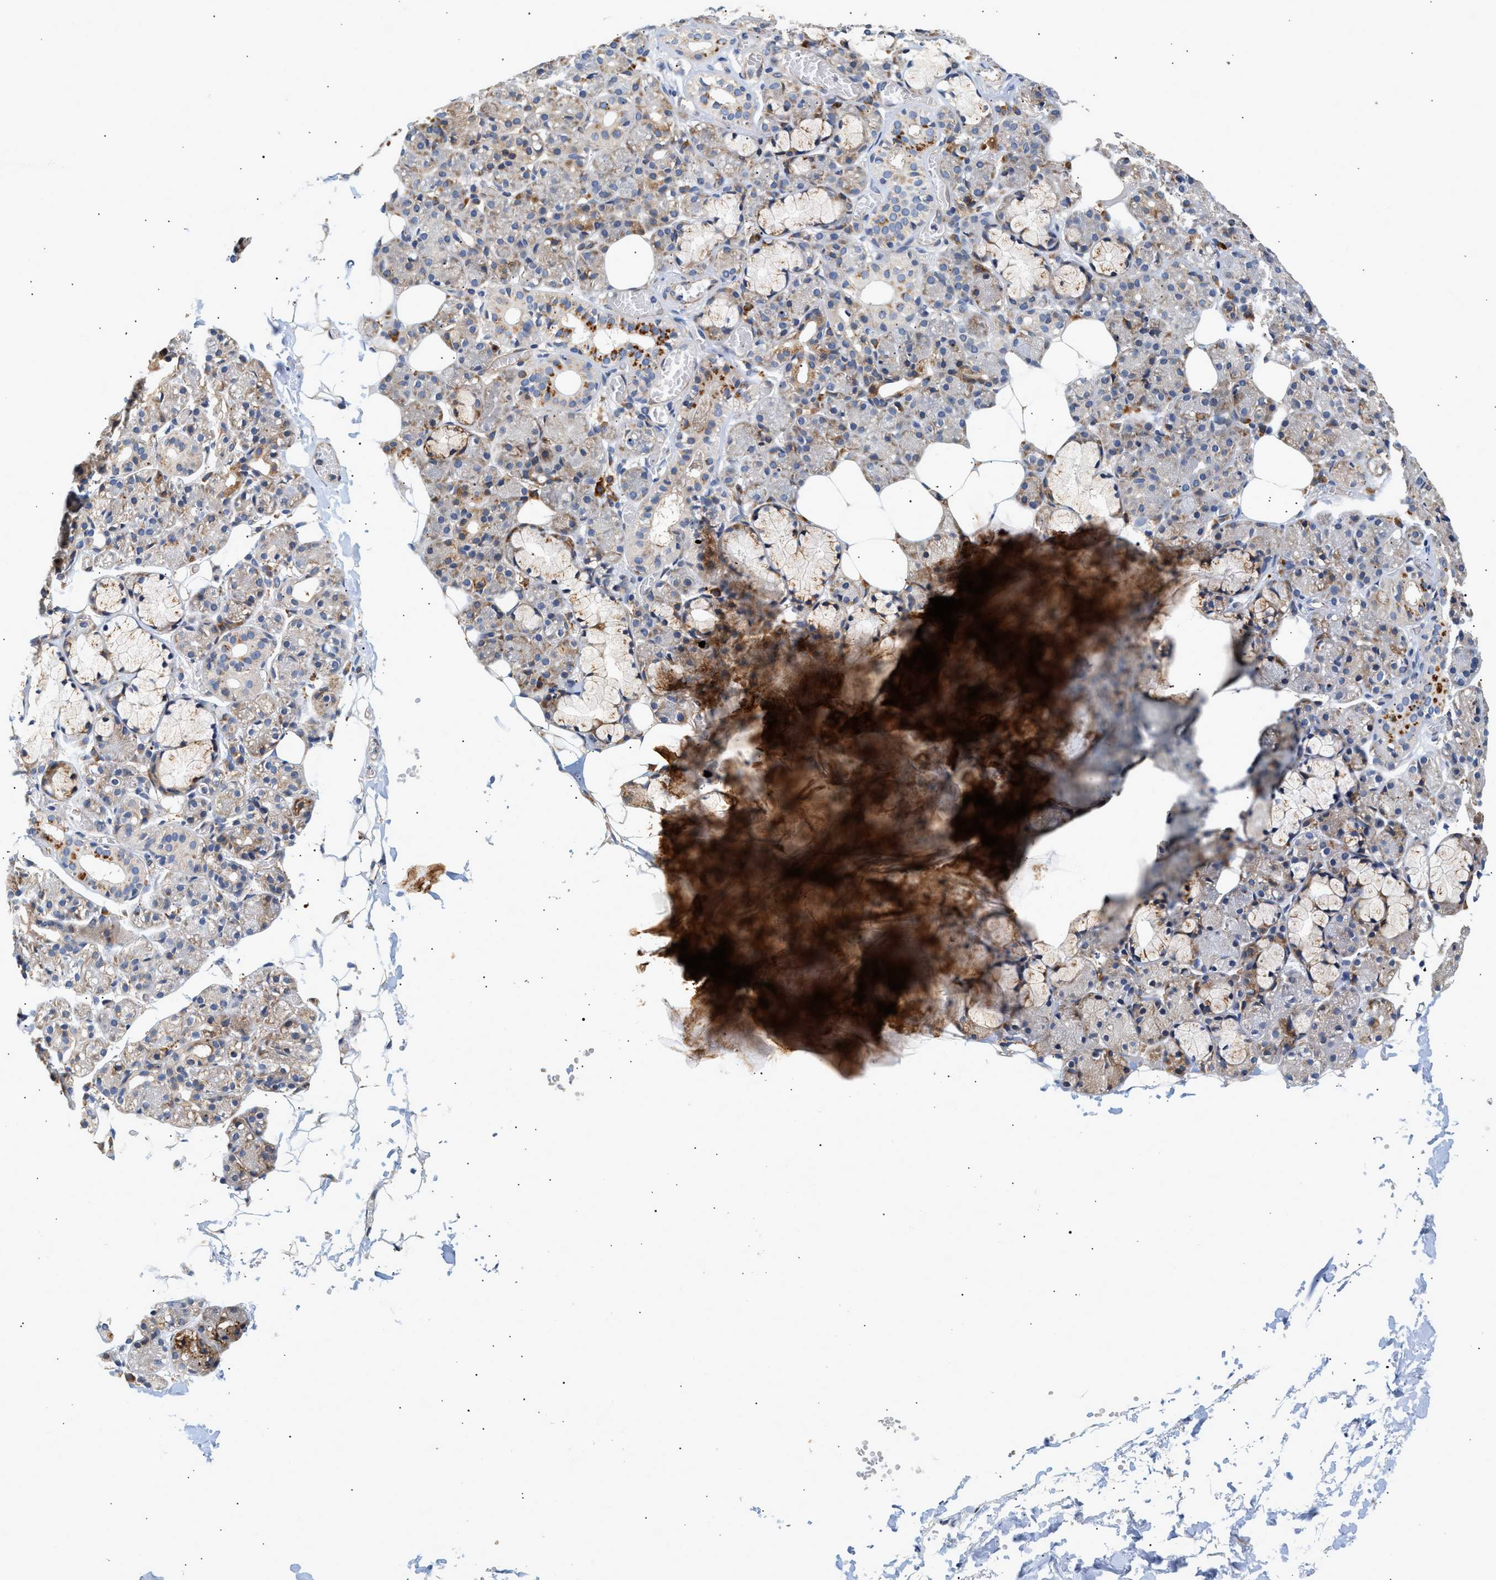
{"staining": {"intensity": "moderate", "quantity": "<25%", "location": "cytoplasmic/membranous"}, "tissue": "salivary gland", "cell_type": "Glandular cells", "image_type": "normal", "snomed": [{"axis": "morphology", "description": "Normal tissue, NOS"}, {"axis": "topography", "description": "Salivary gland"}], "caption": "Protein analysis of unremarkable salivary gland demonstrates moderate cytoplasmic/membranous positivity in about <25% of glandular cells.", "gene": "IFT74", "patient": {"sex": "male", "age": 63}}